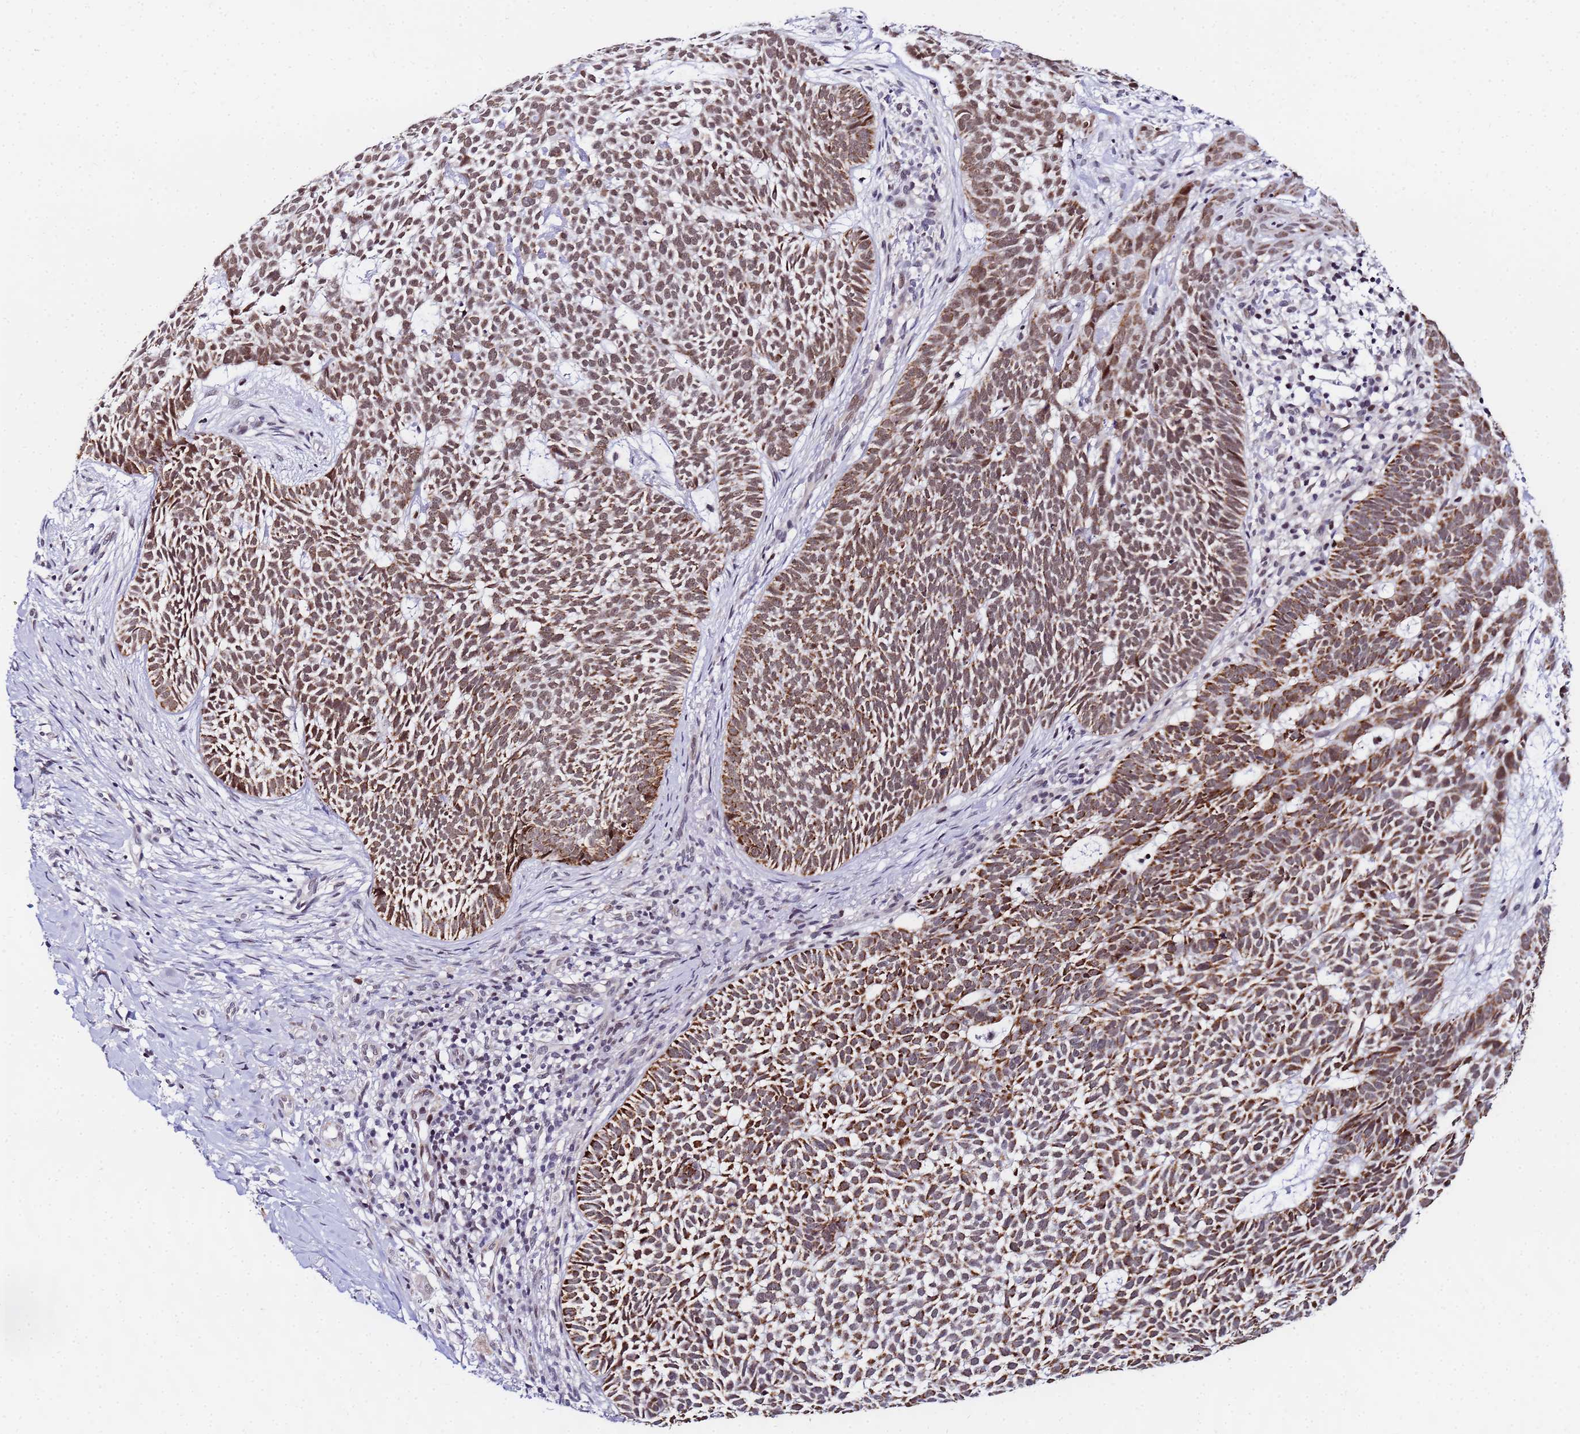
{"staining": {"intensity": "moderate", "quantity": ">75%", "location": "cytoplasmic/membranous"}, "tissue": "skin cancer", "cell_type": "Tumor cells", "image_type": "cancer", "snomed": [{"axis": "morphology", "description": "Basal cell carcinoma"}, {"axis": "topography", "description": "Skin"}], "caption": "A brown stain shows moderate cytoplasmic/membranous expression of a protein in skin basal cell carcinoma tumor cells. Ihc stains the protein of interest in brown and the nuclei are stained blue.", "gene": "CKMT1A", "patient": {"sex": "female", "age": 78}}